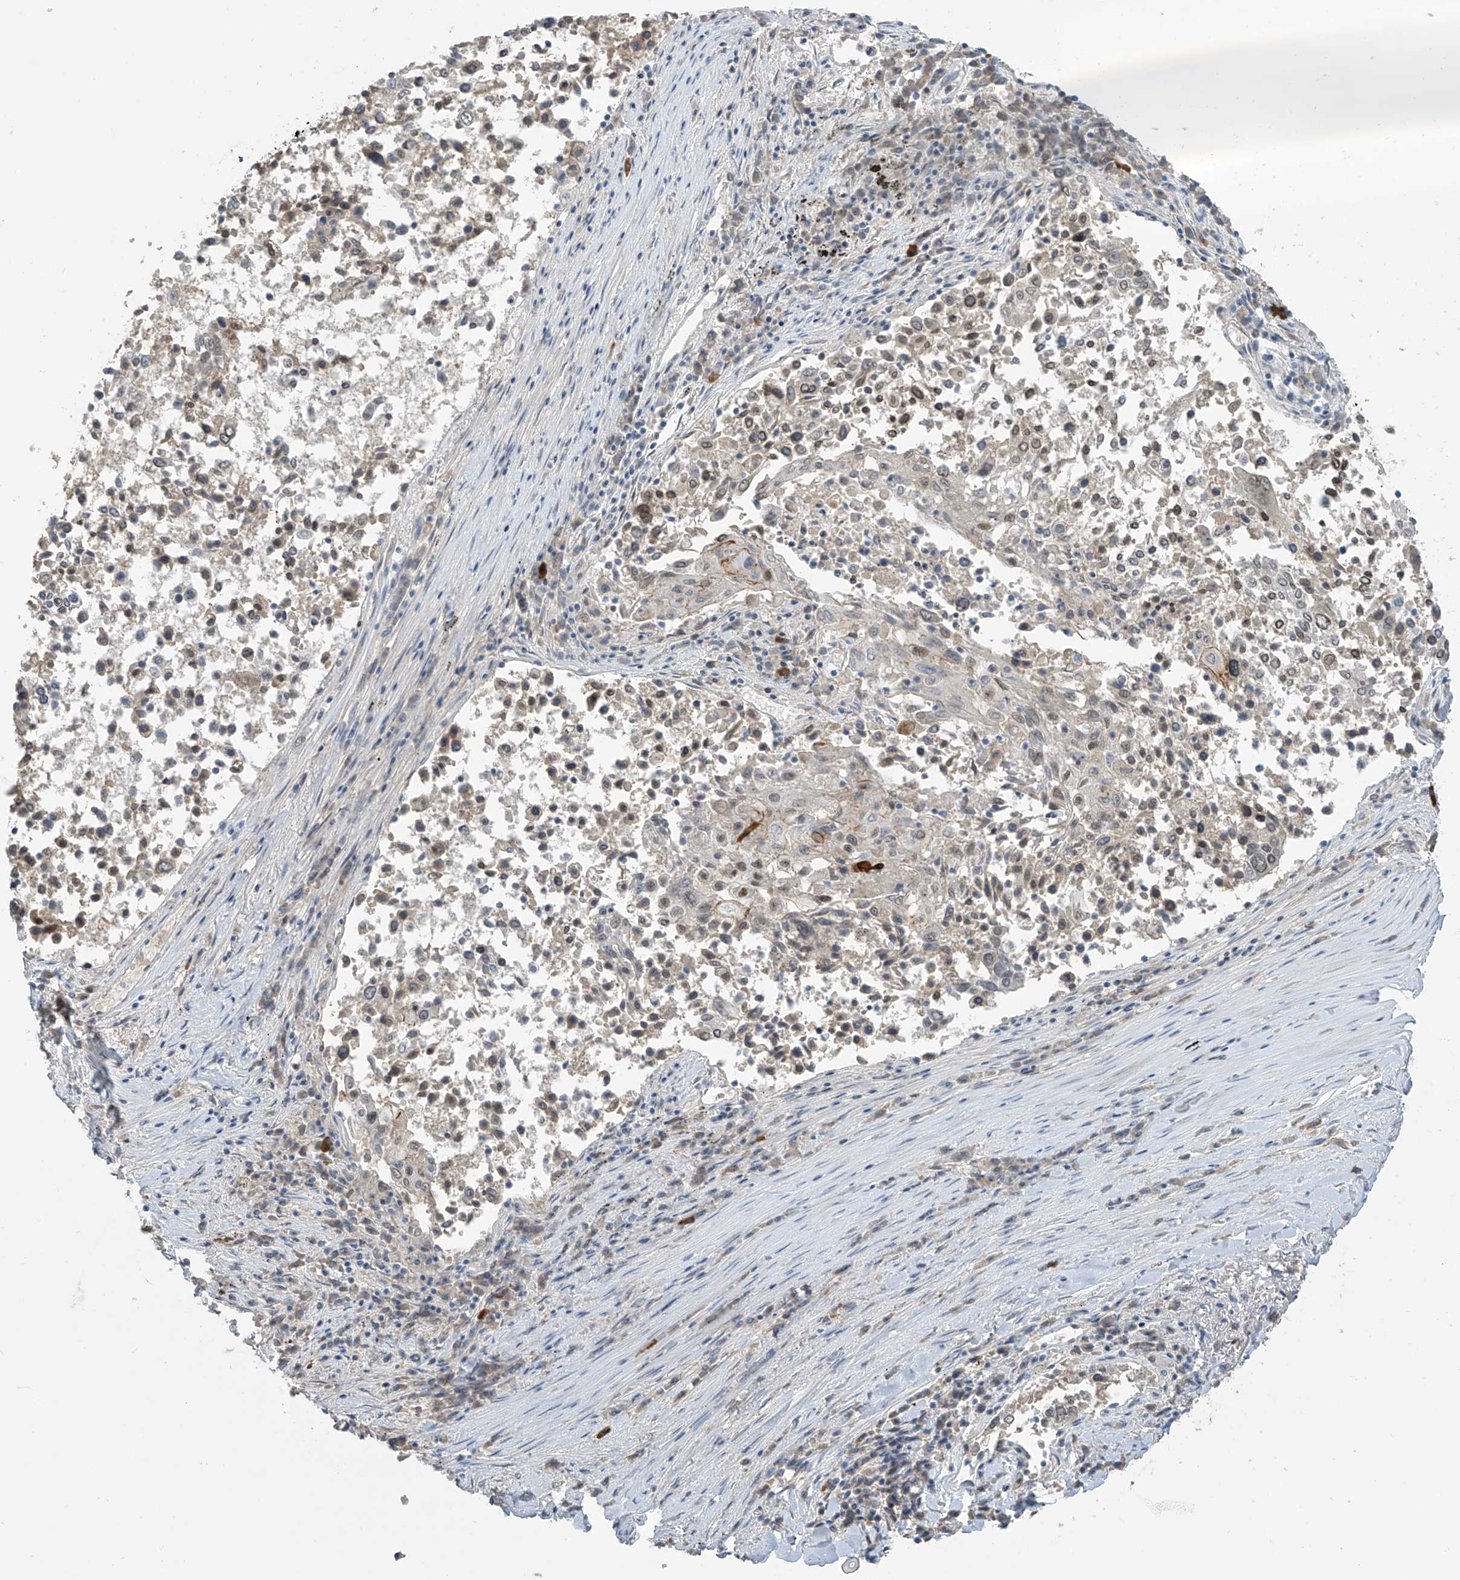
{"staining": {"intensity": "negative", "quantity": "none", "location": "none"}, "tissue": "lung cancer", "cell_type": "Tumor cells", "image_type": "cancer", "snomed": [{"axis": "morphology", "description": "Squamous cell carcinoma, NOS"}, {"axis": "topography", "description": "Lung"}], "caption": "Image shows no protein expression in tumor cells of lung cancer tissue.", "gene": "METAP1D", "patient": {"sex": "male", "age": 65}}